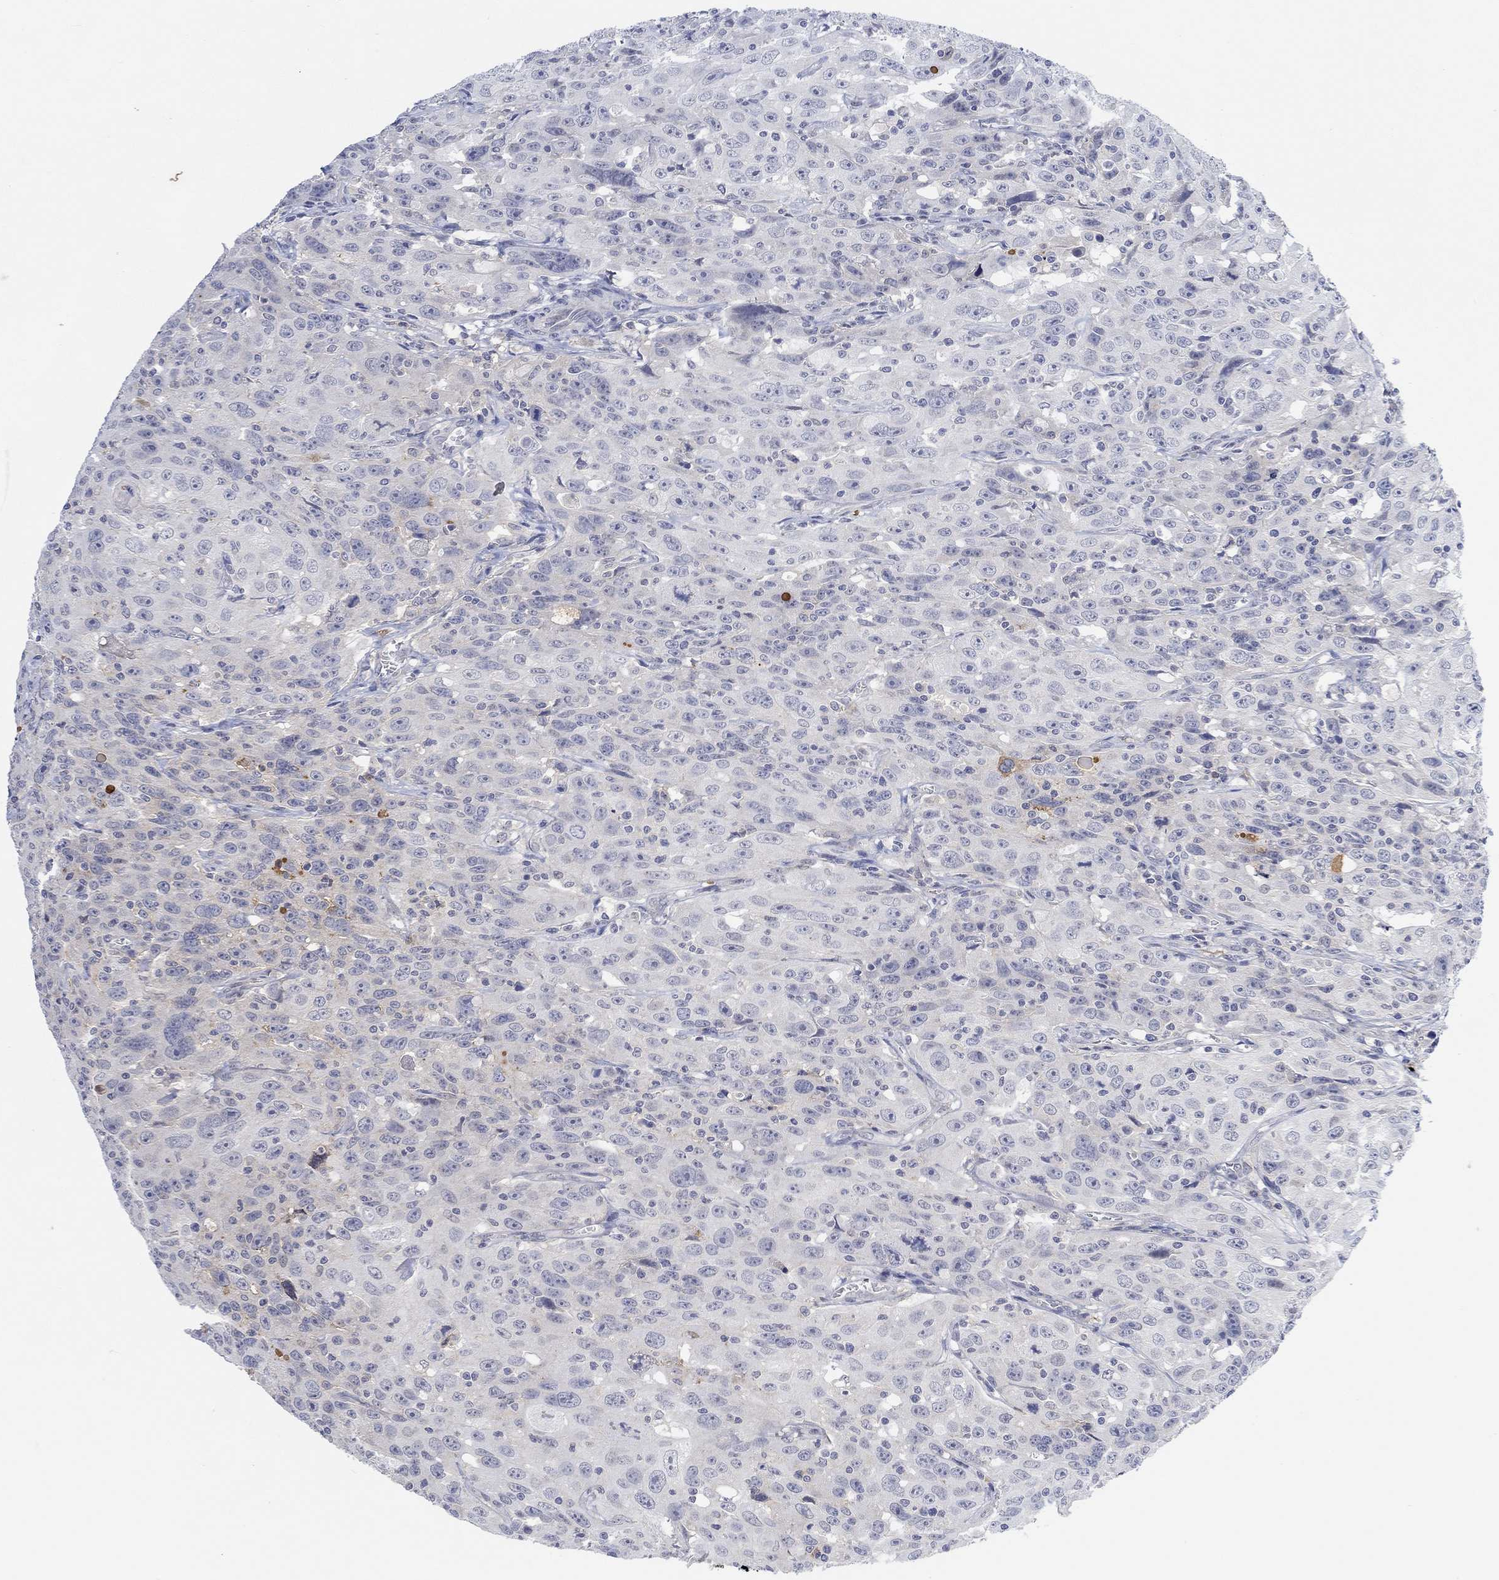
{"staining": {"intensity": "negative", "quantity": "none", "location": "none"}, "tissue": "urothelial cancer", "cell_type": "Tumor cells", "image_type": "cancer", "snomed": [{"axis": "morphology", "description": "Urothelial carcinoma, NOS"}, {"axis": "morphology", "description": "Urothelial carcinoma, High grade"}, {"axis": "topography", "description": "Urinary bladder"}], "caption": "There is no significant staining in tumor cells of urothelial cancer. (Immunohistochemistry, brightfield microscopy, high magnification).", "gene": "MSTN", "patient": {"sex": "female", "age": 73}}